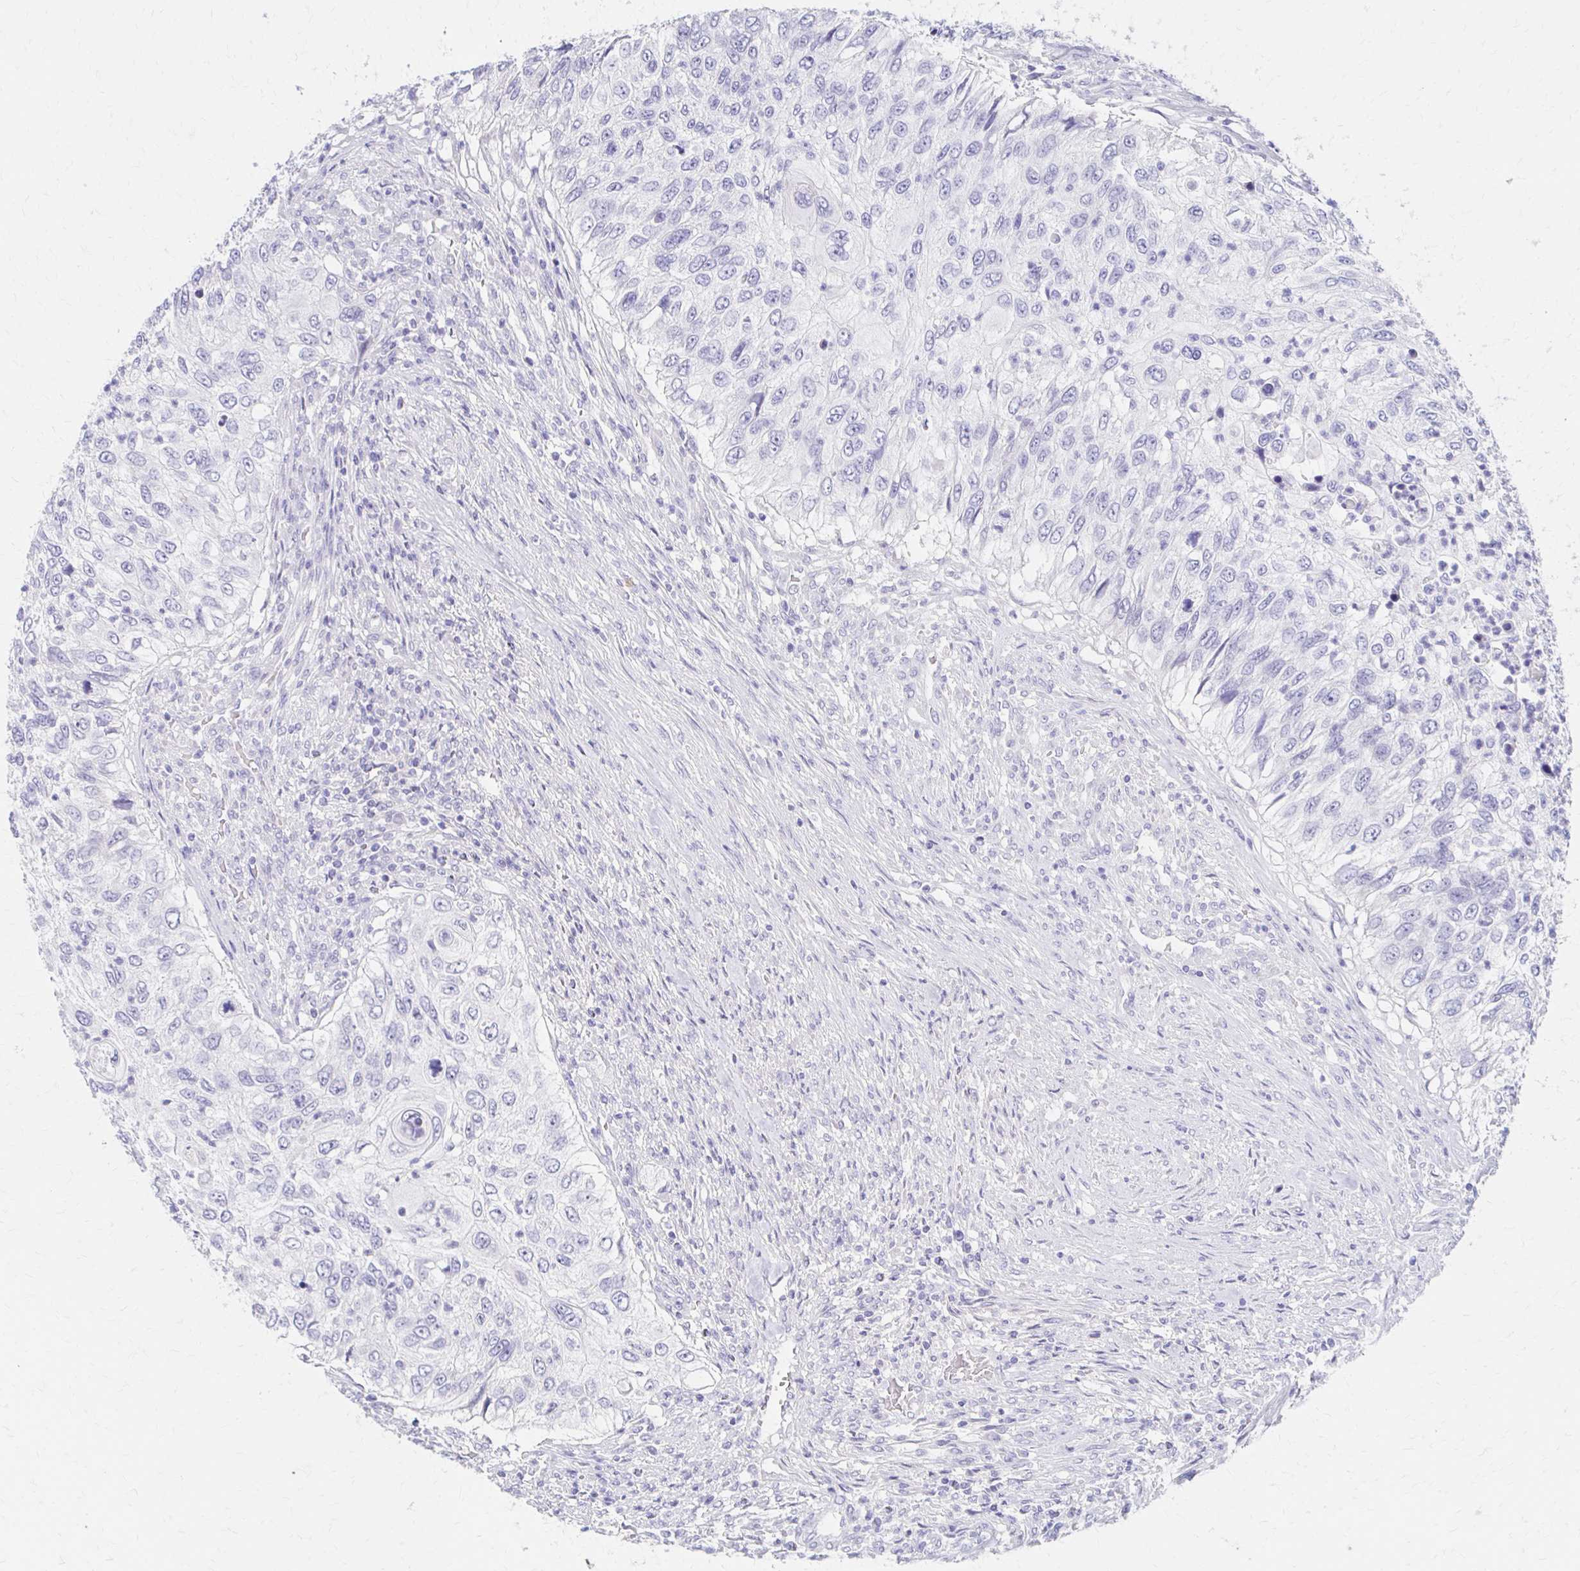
{"staining": {"intensity": "negative", "quantity": "none", "location": "none"}, "tissue": "urothelial cancer", "cell_type": "Tumor cells", "image_type": "cancer", "snomed": [{"axis": "morphology", "description": "Urothelial carcinoma, High grade"}, {"axis": "topography", "description": "Urinary bladder"}], "caption": "Immunohistochemical staining of urothelial cancer reveals no significant staining in tumor cells.", "gene": "AZGP1", "patient": {"sex": "female", "age": 60}}